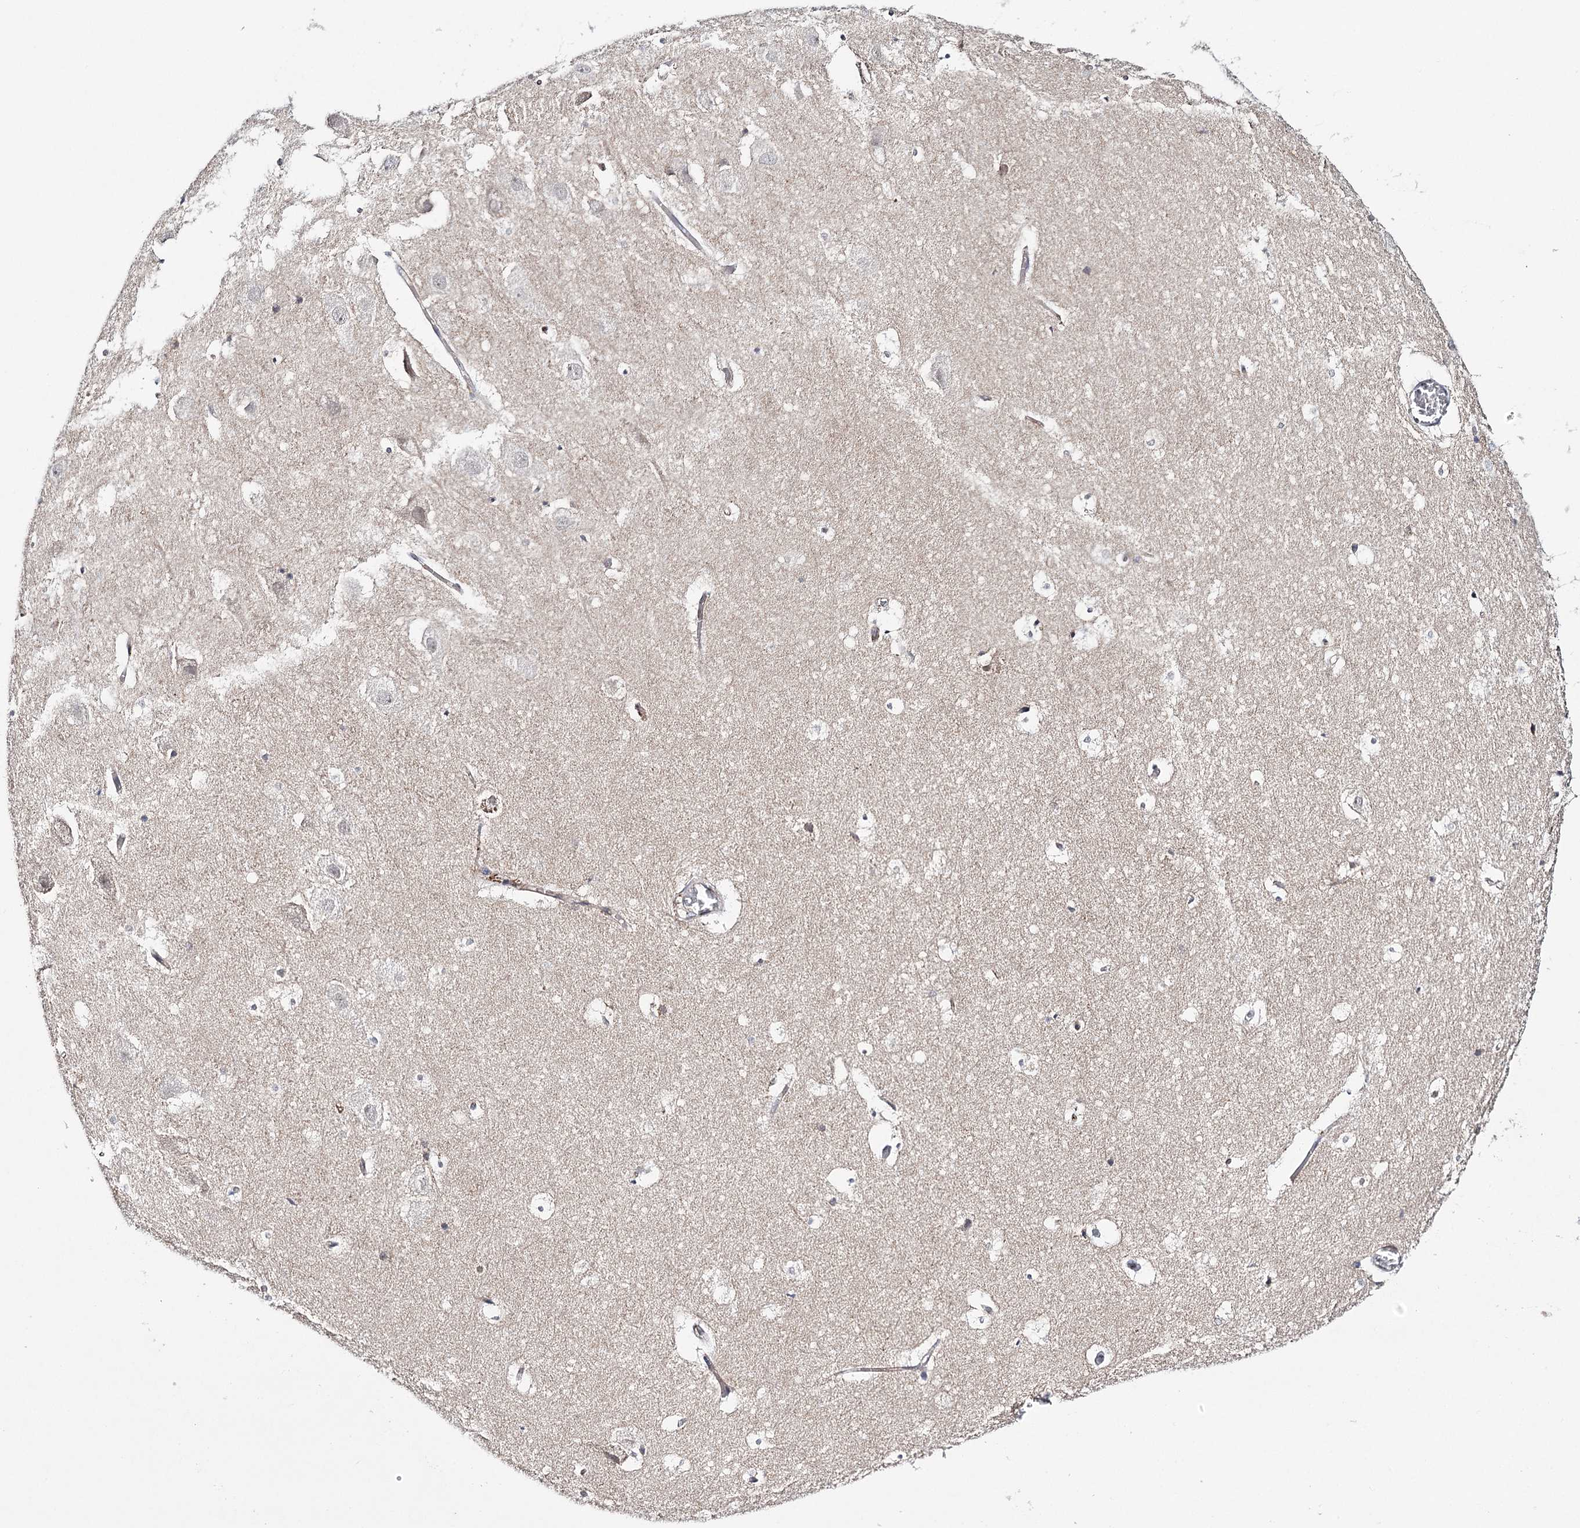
{"staining": {"intensity": "negative", "quantity": "none", "location": "none"}, "tissue": "hippocampus", "cell_type": "Glial cells", "image_type": "normal", "snomed": [{"axis": "morphology", "description": "Normal tissue, NOS"}, {"axis": "topography", "description": "Hippocampus"}], "caption": "A histopathology image of hippocampus stained for a protein reveals no brown staining in glial cells.", "gene": "PKP4", "patient": {"sex": "female", "age": 52}}